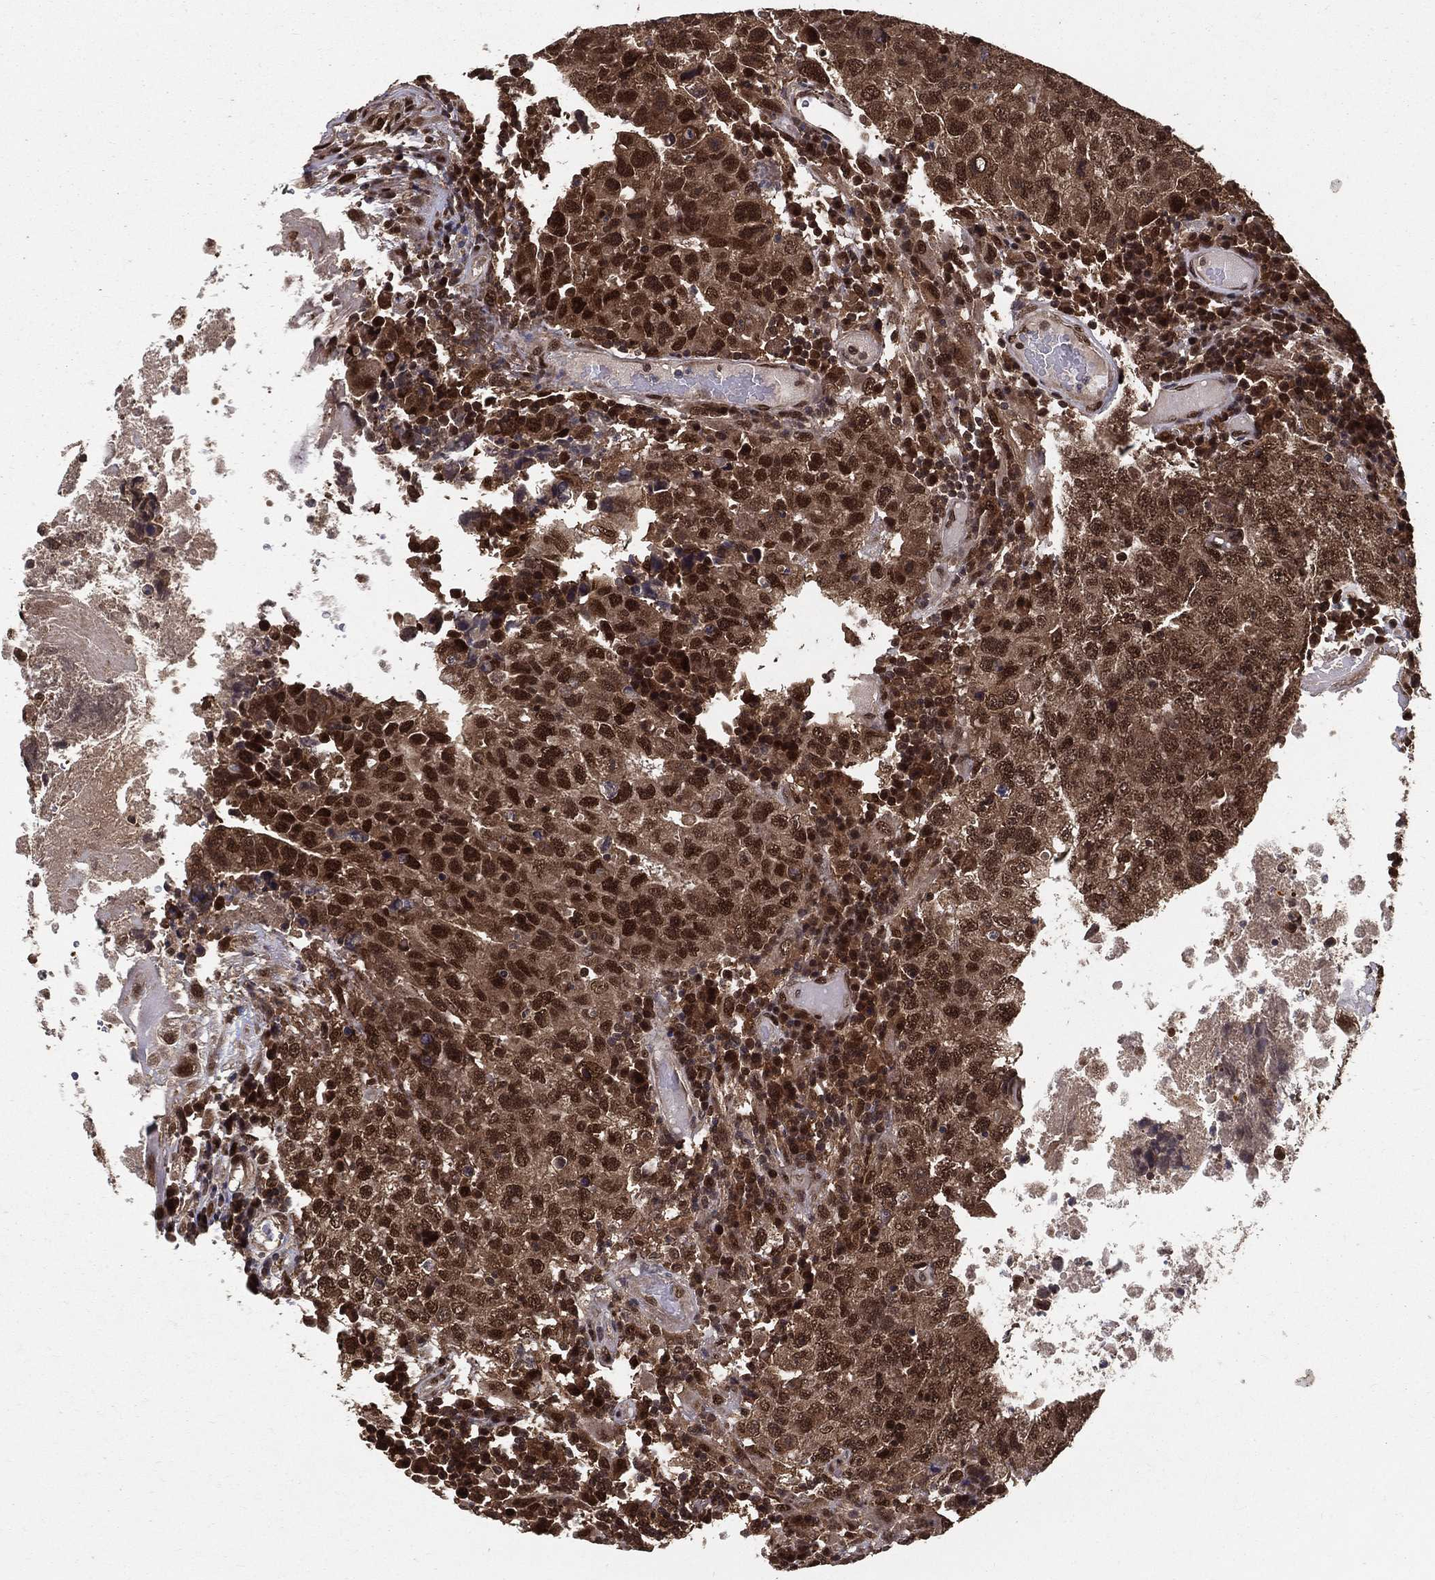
{"staining": {"intensity": "strong", "quantity": "25%-75%", "location": "cytoplasmic/membranous,nuclear"}, "tissue": "testis cancer", "cell_type": "Tumor cells", "image_type": "cancer", "snomed": [{"axis": "morphology", "description": "Necrosis, NOS"}, {"axis": "morphology", "description": "Carcinoma, Embryonal, NOS"}, {"axis": "topography", "description": "Testis"}], "caption": "DAB (3,3'-diaminobenzidine) immunohistochemical staining of human testis cancer demonstrates strong cytoplasmic/membranous and nuclear protein expression in about 25%-75% of tumor cells. The protein of interest is shown in brown color, while the nuclei are stained blue.", "gene": "CARM1", "patient": {"sex": "male", "age": 19}}